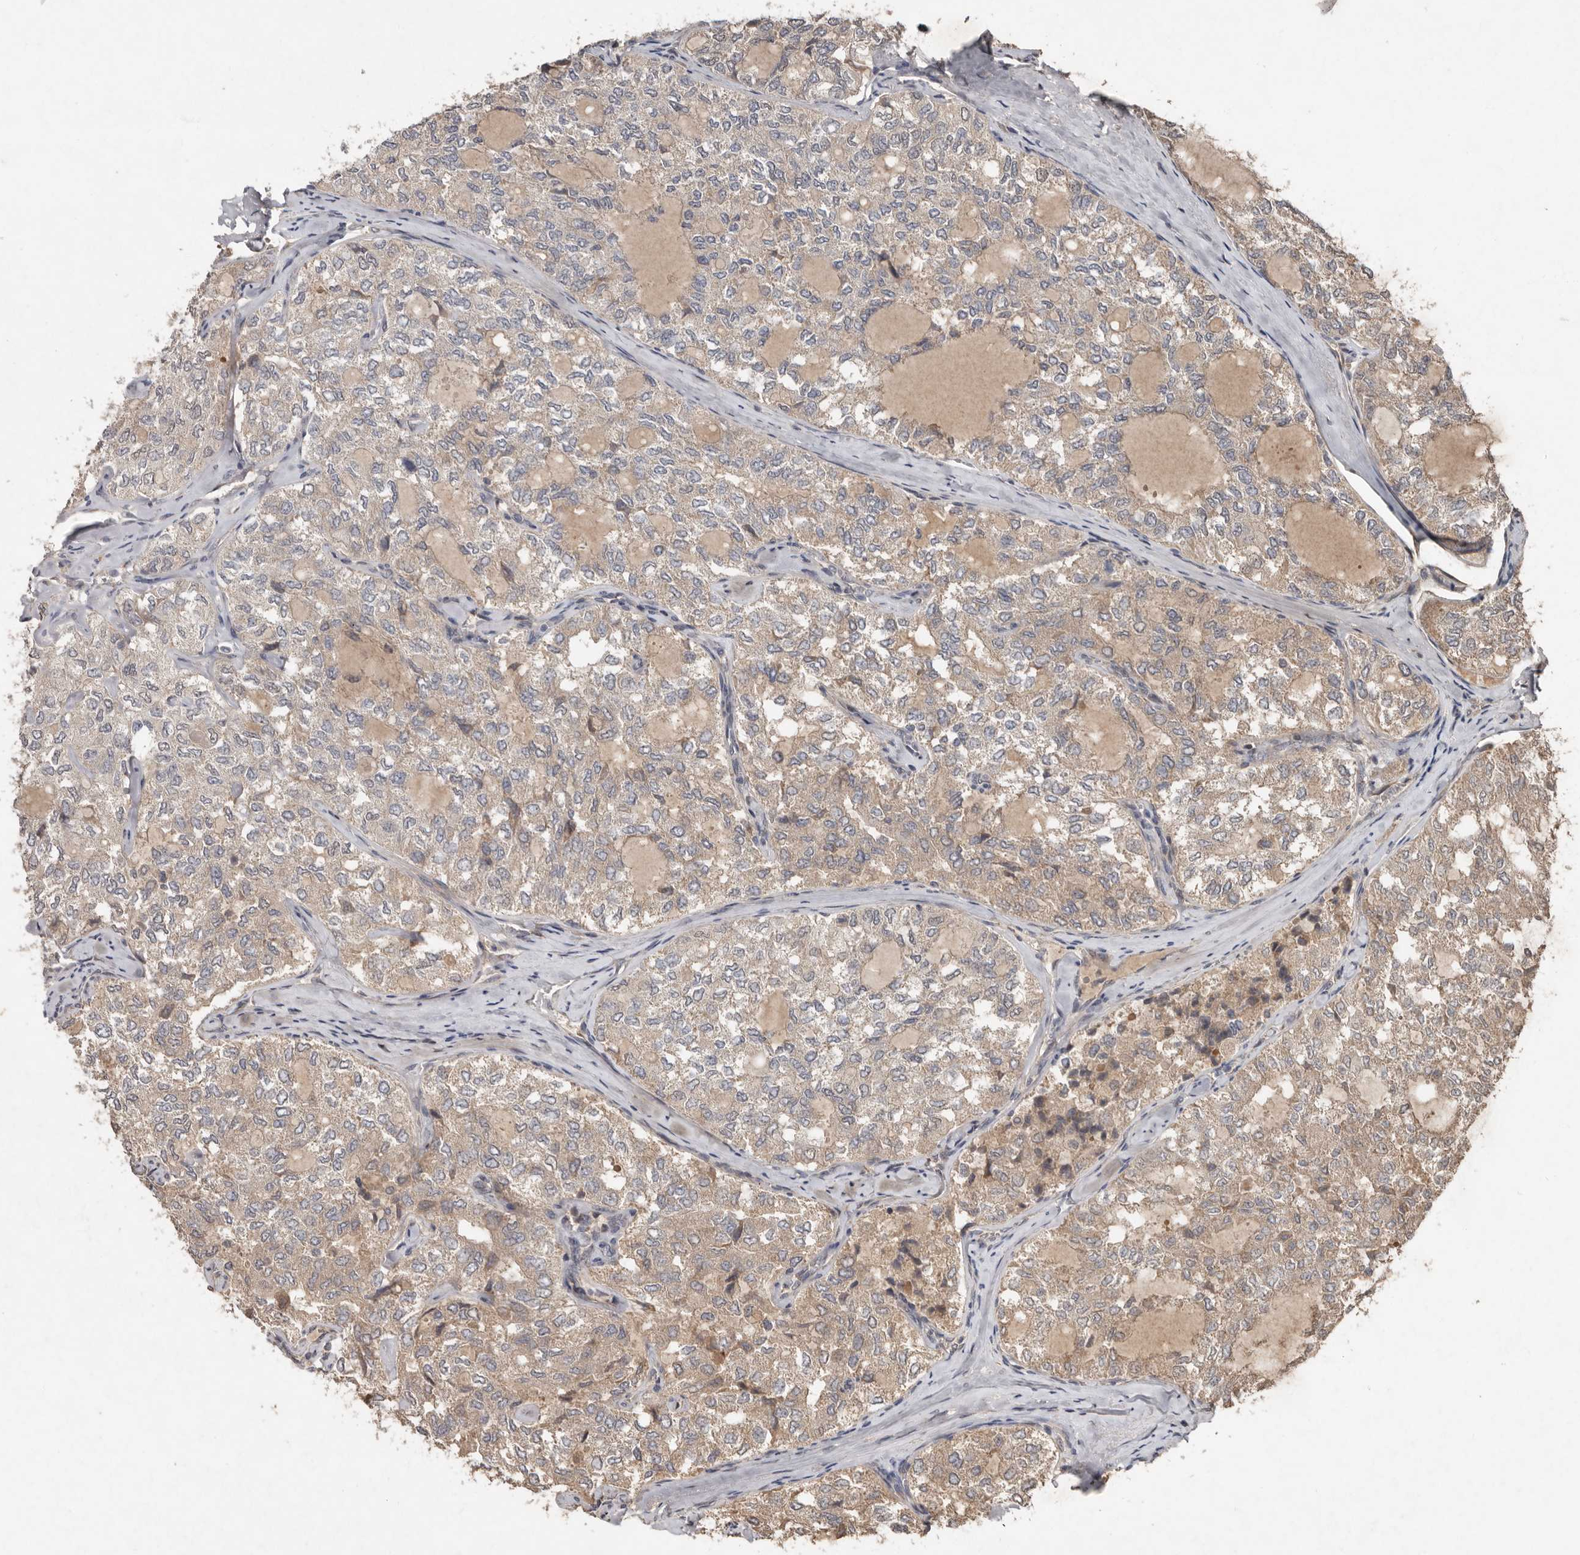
{"staining": {"intensity": "weak", "quantity": "25%-75%", "location": "cytoplasmic/membranous"}, "tissue": "thyroid cancer", "cell_type": "Tumor cells", "image_type": "cancer", "snomed": [{"axis": "morphology", "description": "Follicular adenoma carcinoma, NOS"}, {"axis": "topography", "description": "Thyroid gland"}], "caption": "A histopathology image of thyroid cancer (follicular adenoma carcinoma) stained for a protein displays weak cytoplasmic/membranous brown staining in tumor cells.", "gene": "KIF26B", "patient": {"sex": "male", "age": 75}}